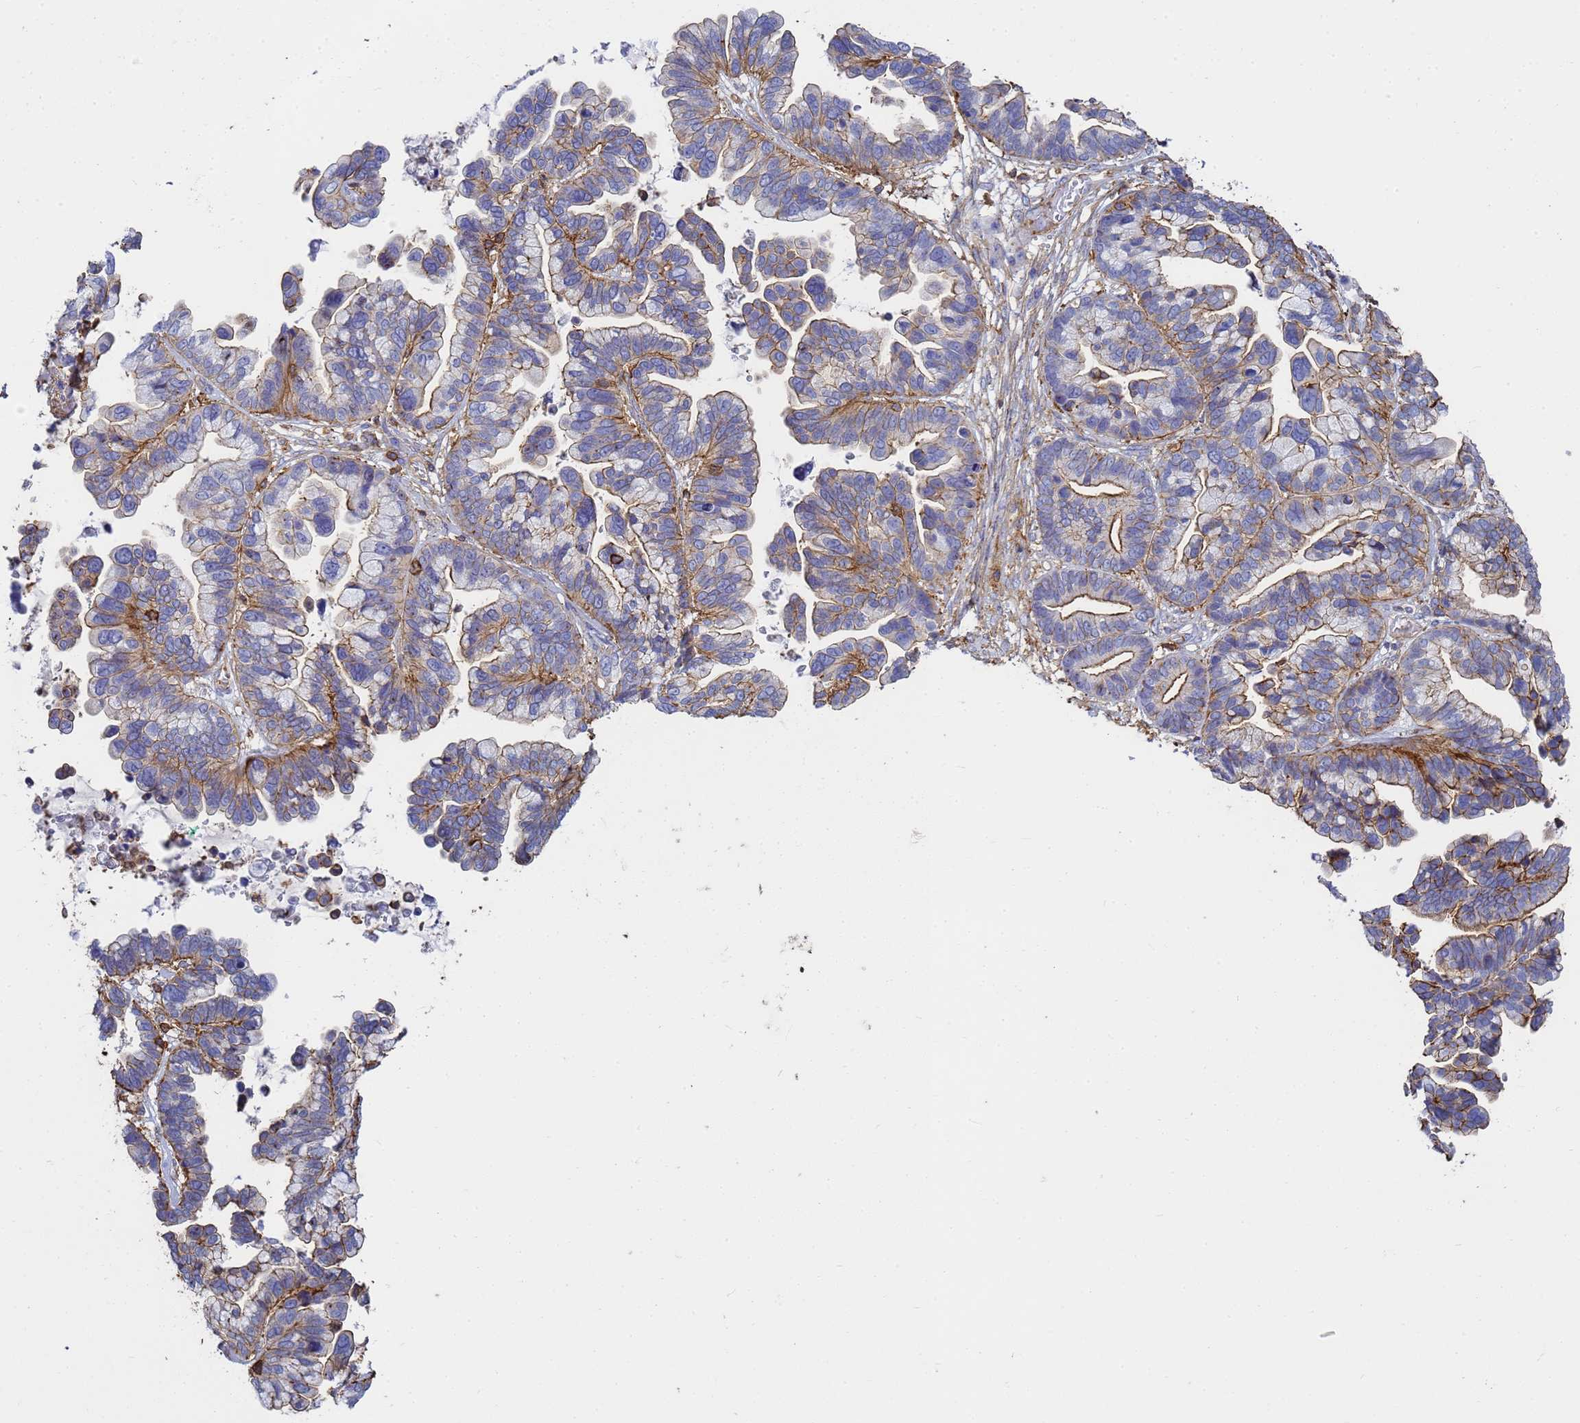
{"staining": {"intensity": "strong", "quantity": "25%-75%", "location": "cytoplasmic/membranous"}, "tissue": "ovarian cancer", "cell_type": "Tumor cells", "image_type": "cancer", "snomed": [{"axis": "morphology", "description": "Cystadenocarcinoma, serous, NOS"}, {"axis": "topography", "description": "Ovary"}], "caption": "This image displays immunohistochemistry staining of ovarian serous cystadenocarcinoma, with high strong cytoplasmic/membranous staining in approximately 25%-75% of tumor cells.", "gene": "ACTB", "patient": {"sex": "female", "age": 56}}